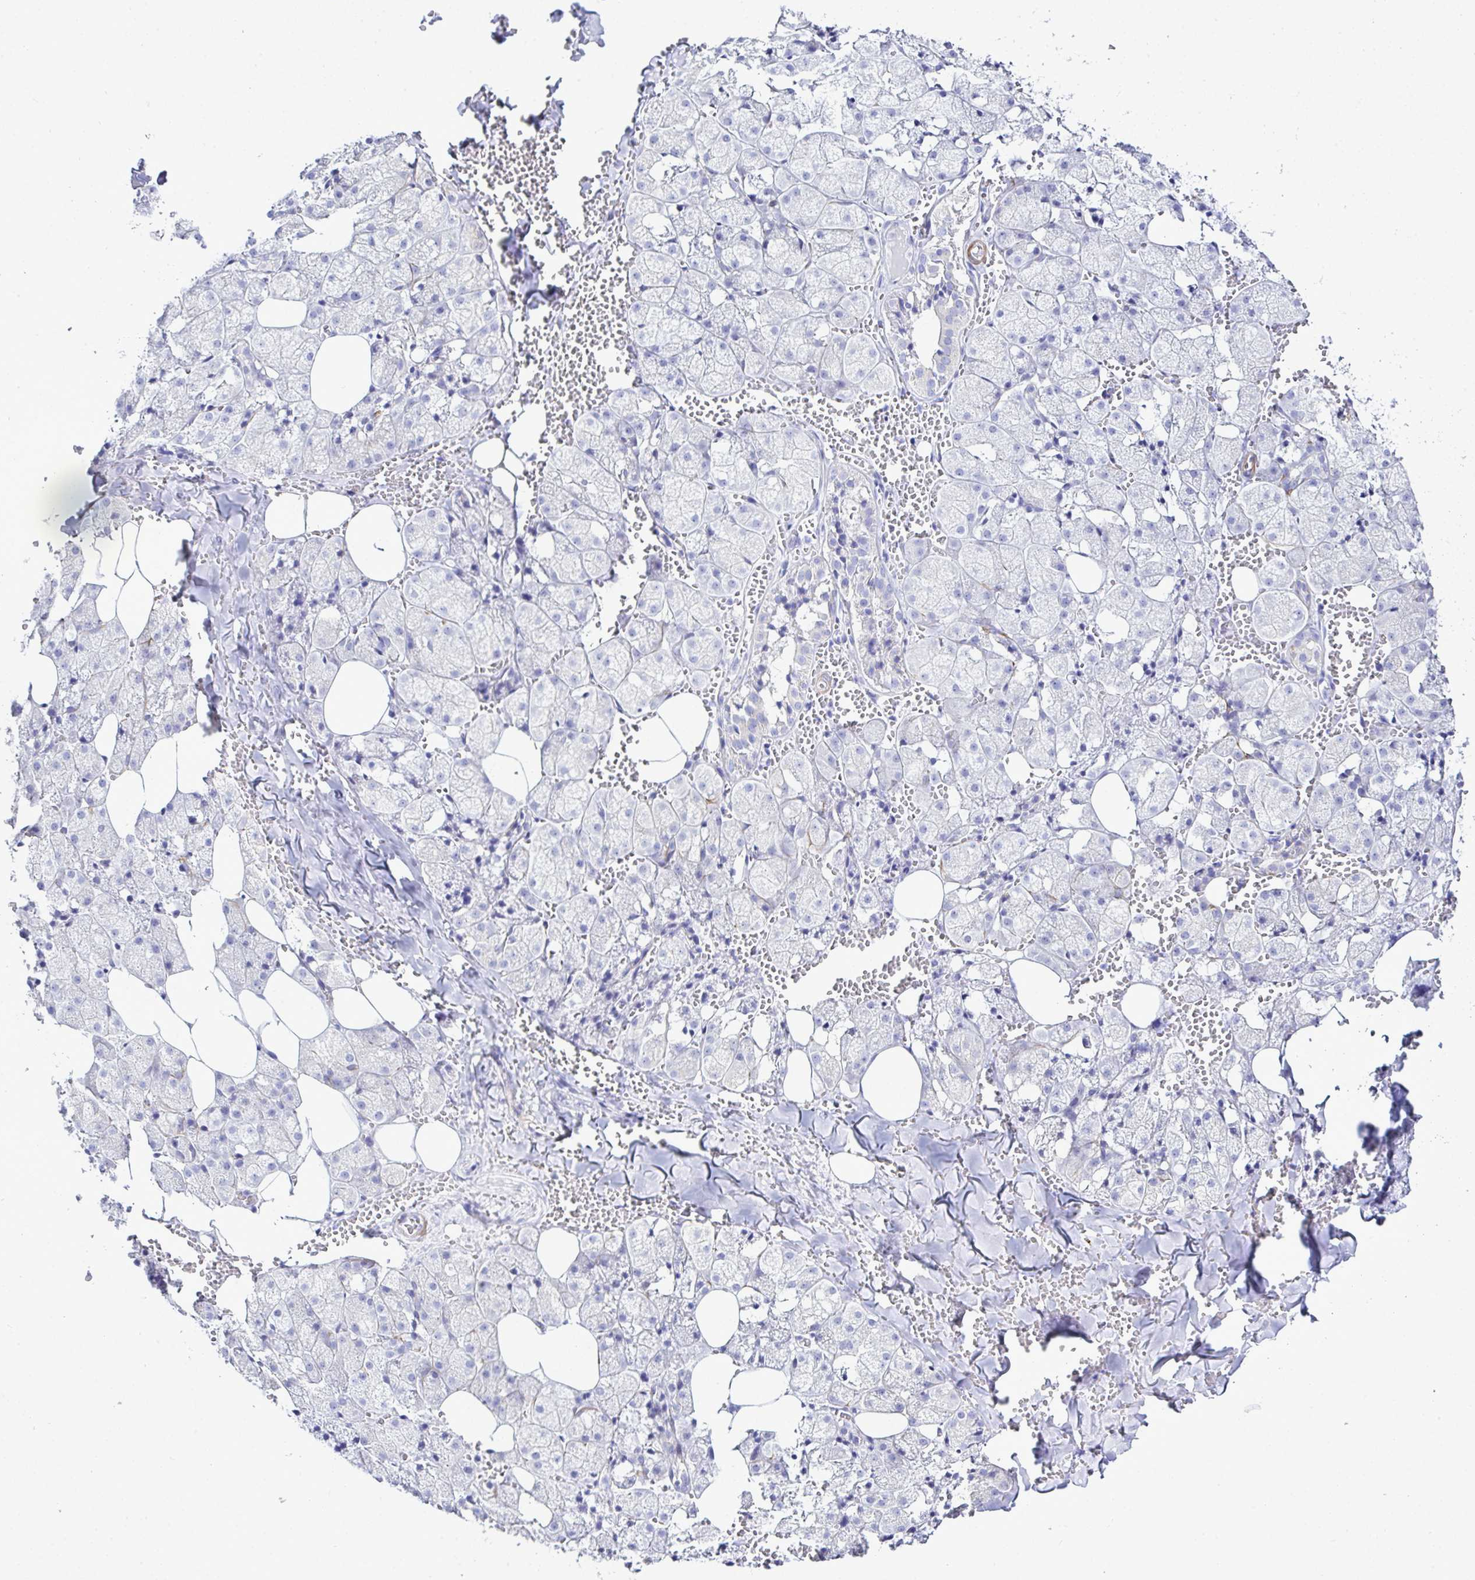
{"staining": {"intensity": "negative", "quantity": "none", "location": "none"}, "tissue": "salivary gland", "cell_type": "Glandular cells", "image_type": "normal", "snomed": [{"axis": "morphology", "description": "Normal tissue, NOS"}, {"axis": "topography", "description": "Salivary gland"}, {"axis": "topography", "description": "Peripheral nerve tissue"}], "caption": "An immunohistochemistry image of unremarkable salivary gland is shown. There is no staining in glandular cells of salivary gland.", "gene": "MED11", "patient": {"sex": "male", "age": 38}}